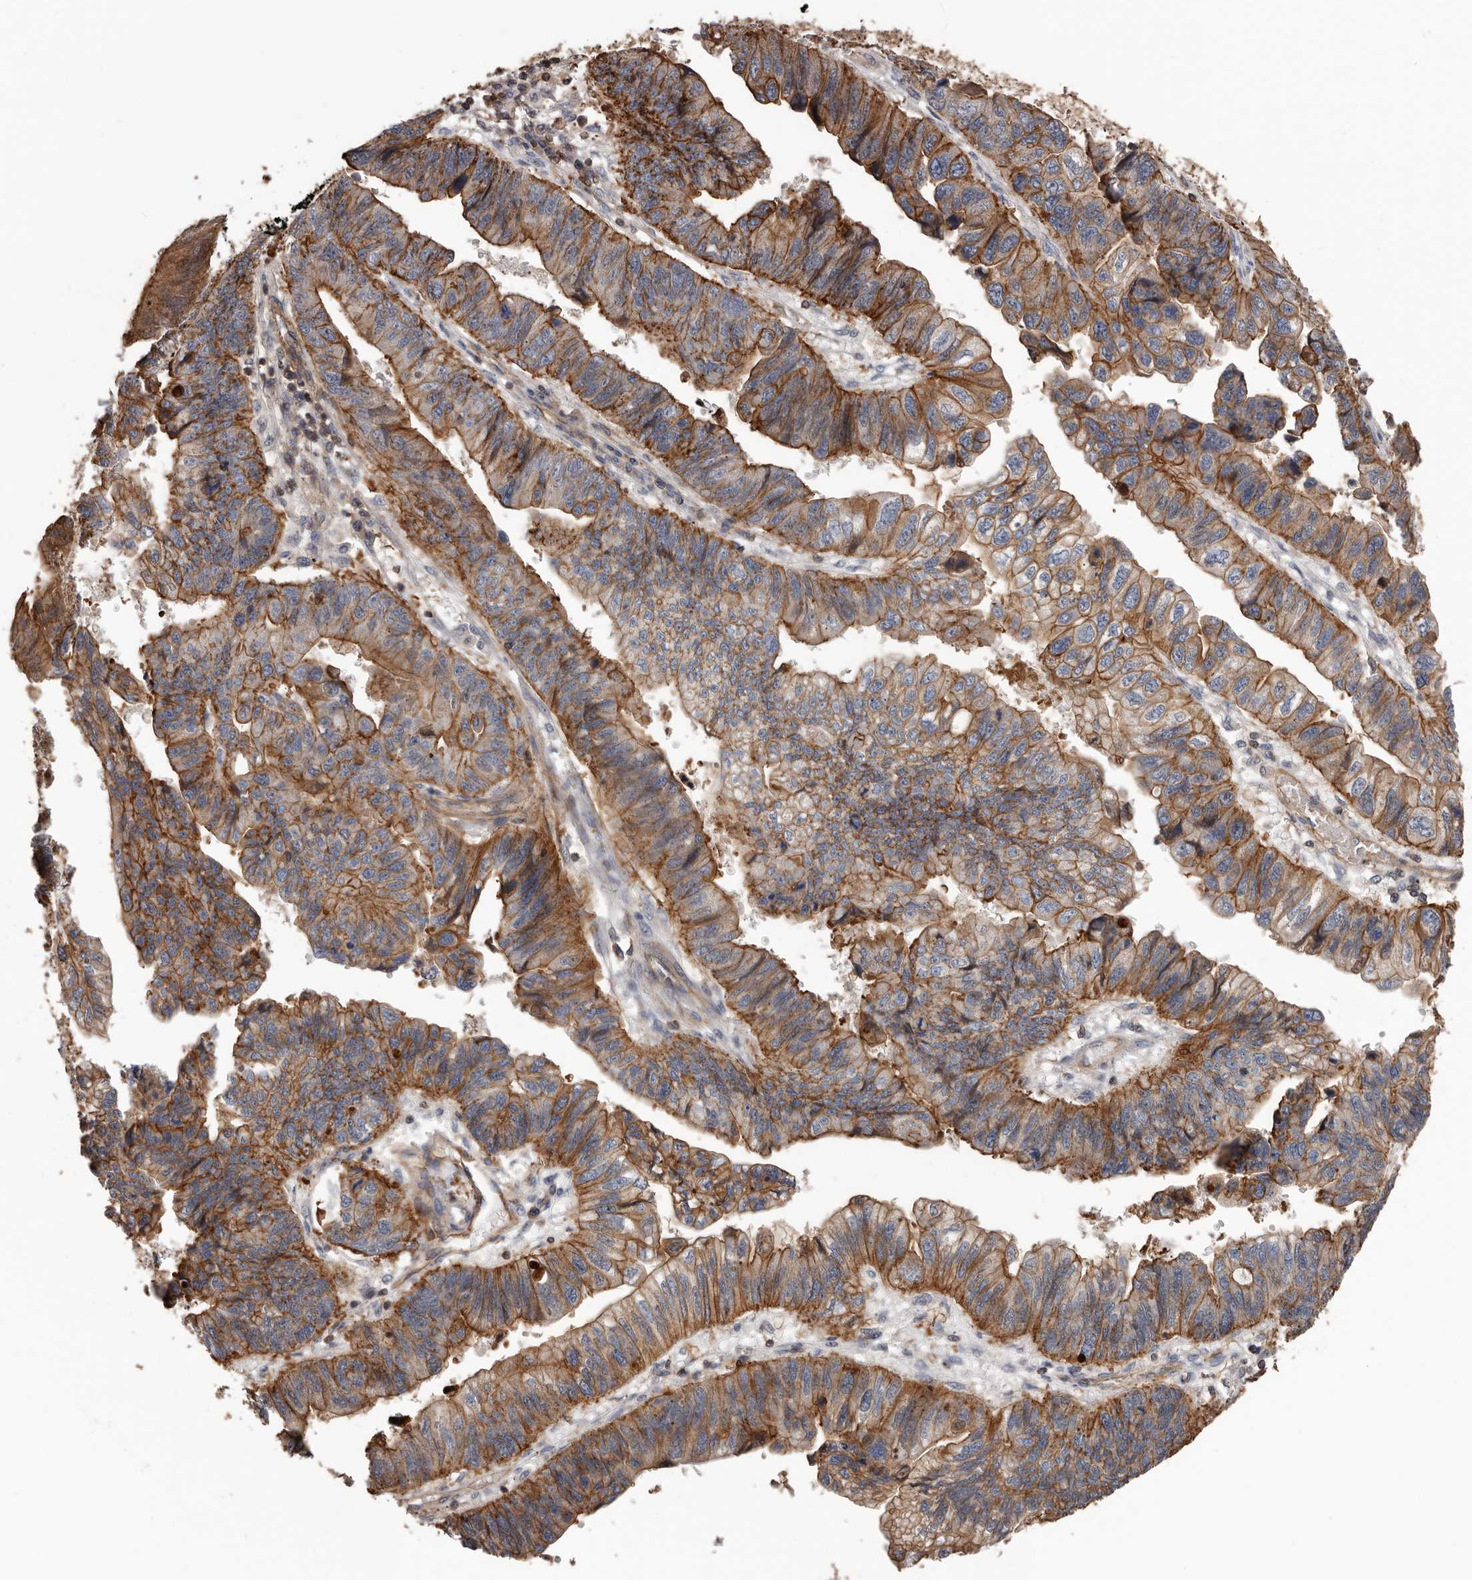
{"staining": {"intensity": "moderate", "quantity": ">75%", "location": "cytoplasmic/membranous"}, "tissue": "stomach cancer", "cell_type": "Tumor cells", "image_type": "cancer", "snomed": [{"axis": "morphology", "description": "Adenocarcinoma, NOS"}, {"axis": "topography", "description": "Stomach"}], "caption": "Immunohistochemistry (IHC) (DAB) staining of human stomach adenocarcinoma displays moderate cytoplasmic/membranous protein positivity in about >75% of tumor cells.", "gene": "PNRC2", "patient": {"sex": "male", "age": 59}}